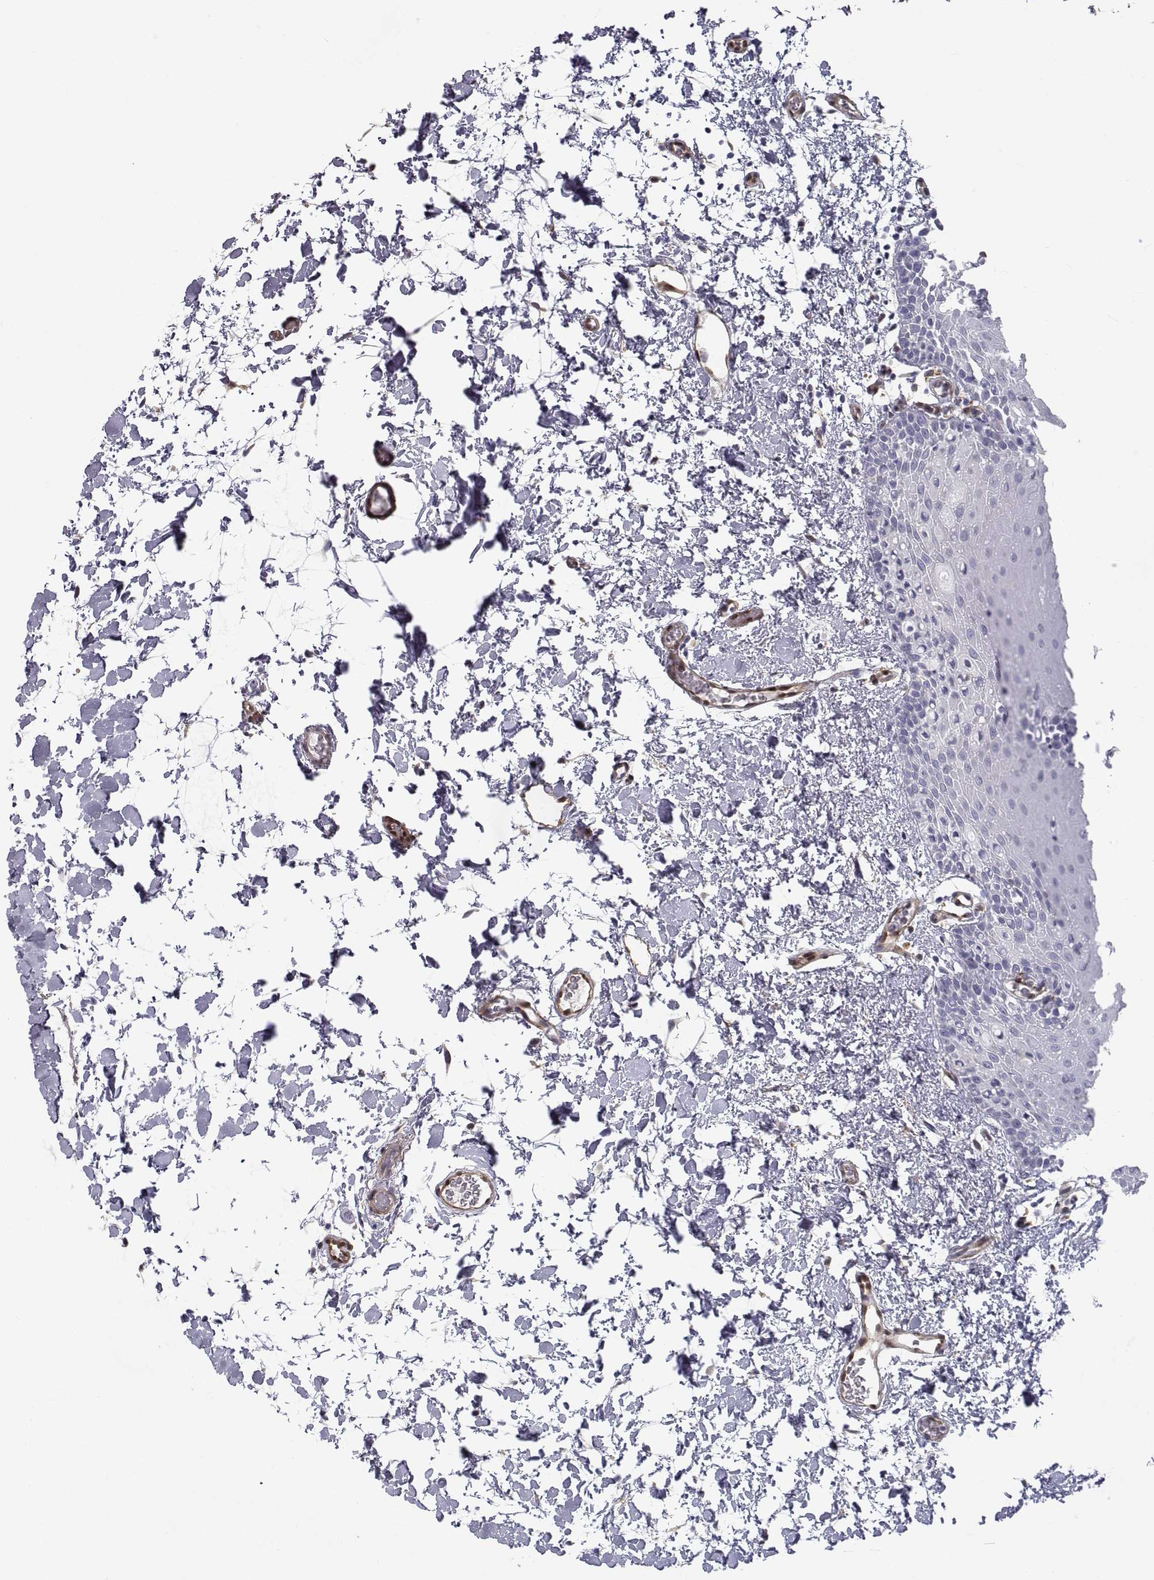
{"staining": {"intensity": "negative", "quantity": "none", "location": "none"}, "tissue": "oral mucosa", "cell_type": "Squamous epithelial cells", "image_type": "normal", "snomed": [{"axis": "morphology", "description": "Normal tissue, NOS"}, {"axis": "topography", "description": "Oral tissue"}], "caption": "The photomicrograph demonstrates no staining of squamous epithelial cells in normal oral mucosa. Brightfield microscopy of immunohistochemistry stained with DAB (brown) and hematoxylin (blue), captured at high magnification.", "gene": "PGM5", "patient": {"sex": "male", "age": 81}}